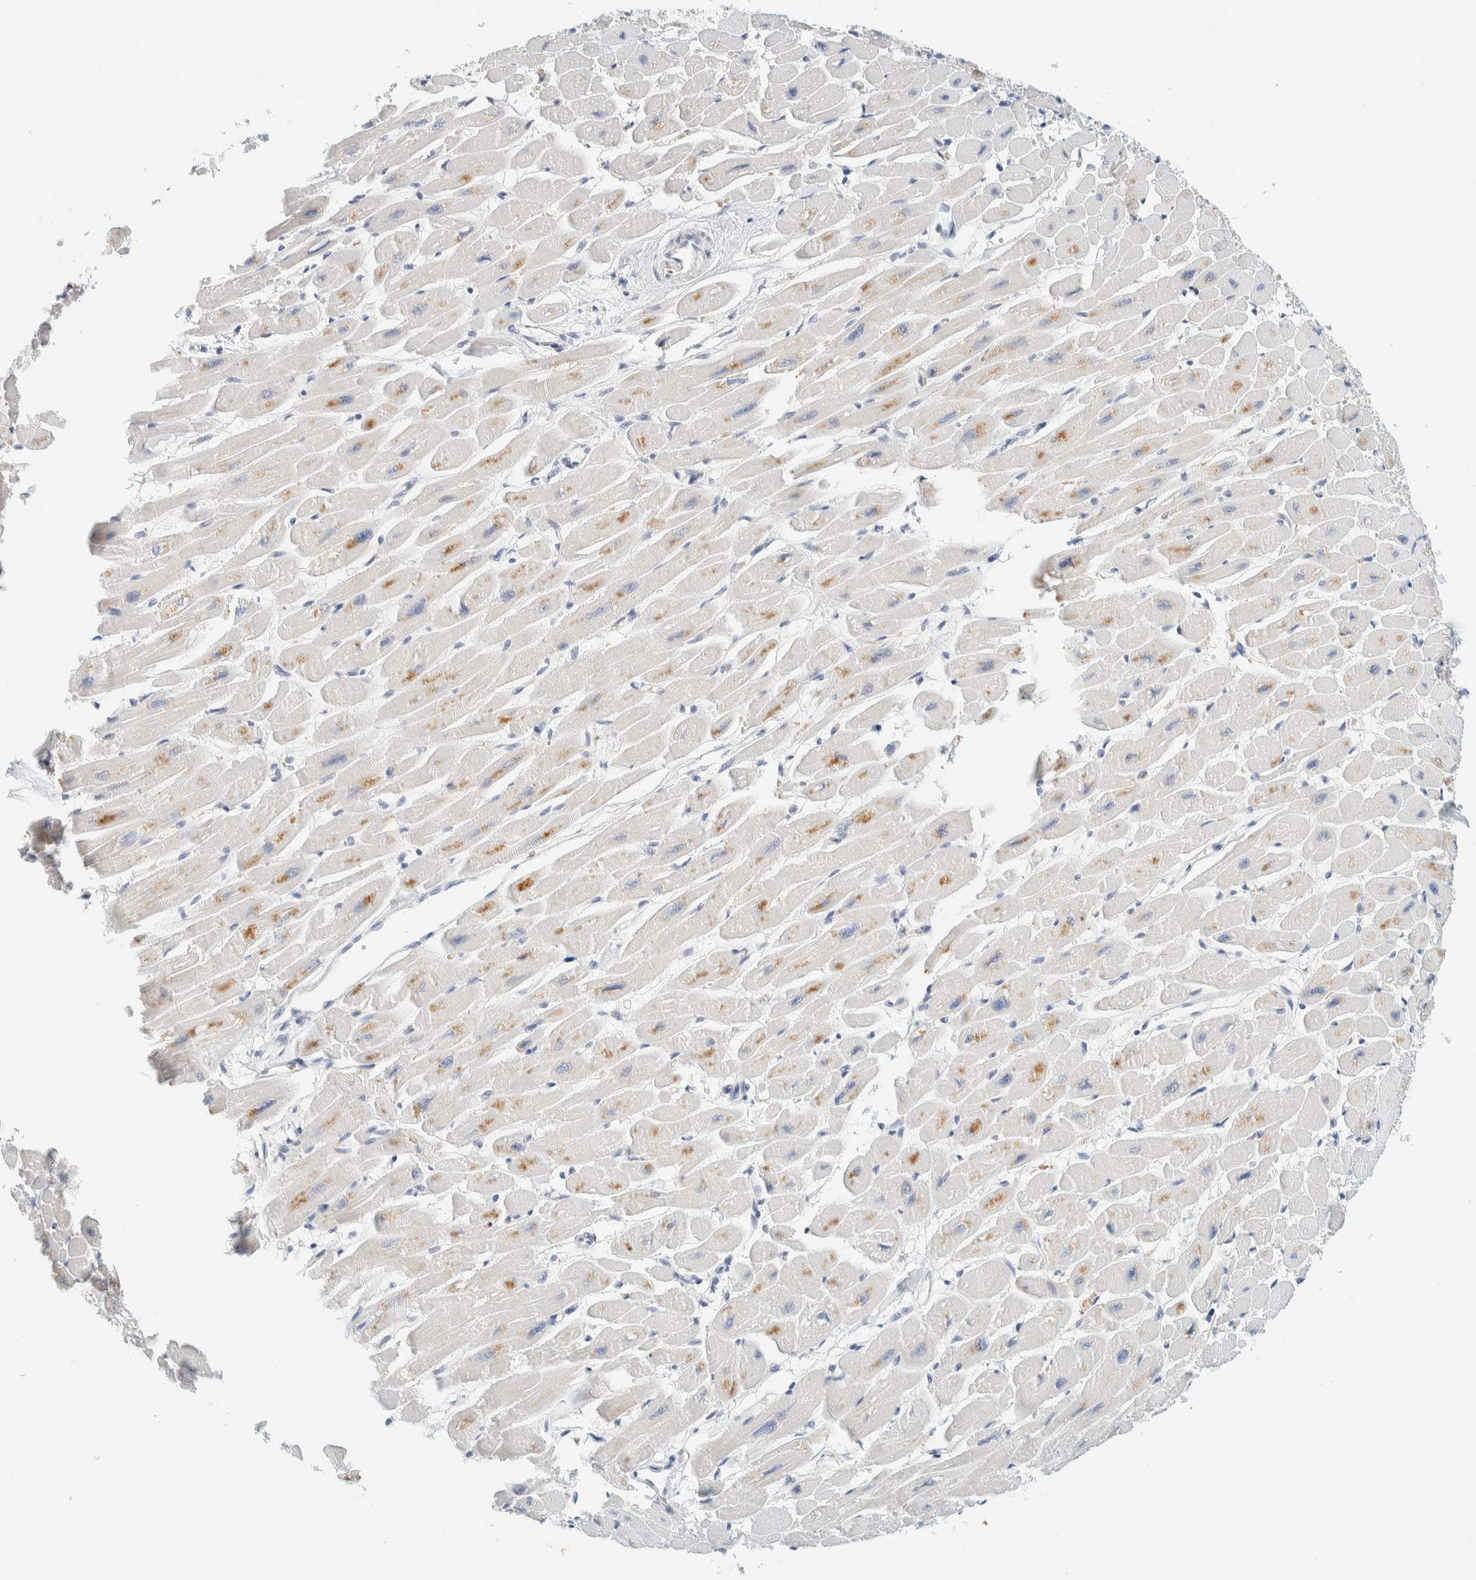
{"staining": {"intensity": "negative", "quantity": "none", "location": "none"}, "tissue": "heart muscle", "cell_type": "Cardiomyocytes", "image_type": "normal", "snomed": [{"axis": "morphology", "description": "Normal tissue, NOS"}, {"axis": "topography", "description": "Heart"}], "caption": "The image reveals no staining of cardiomyocytes in benign heart muscle.", "gene": "SUMF2", "patient": {"sex": "female", "age": 54}}